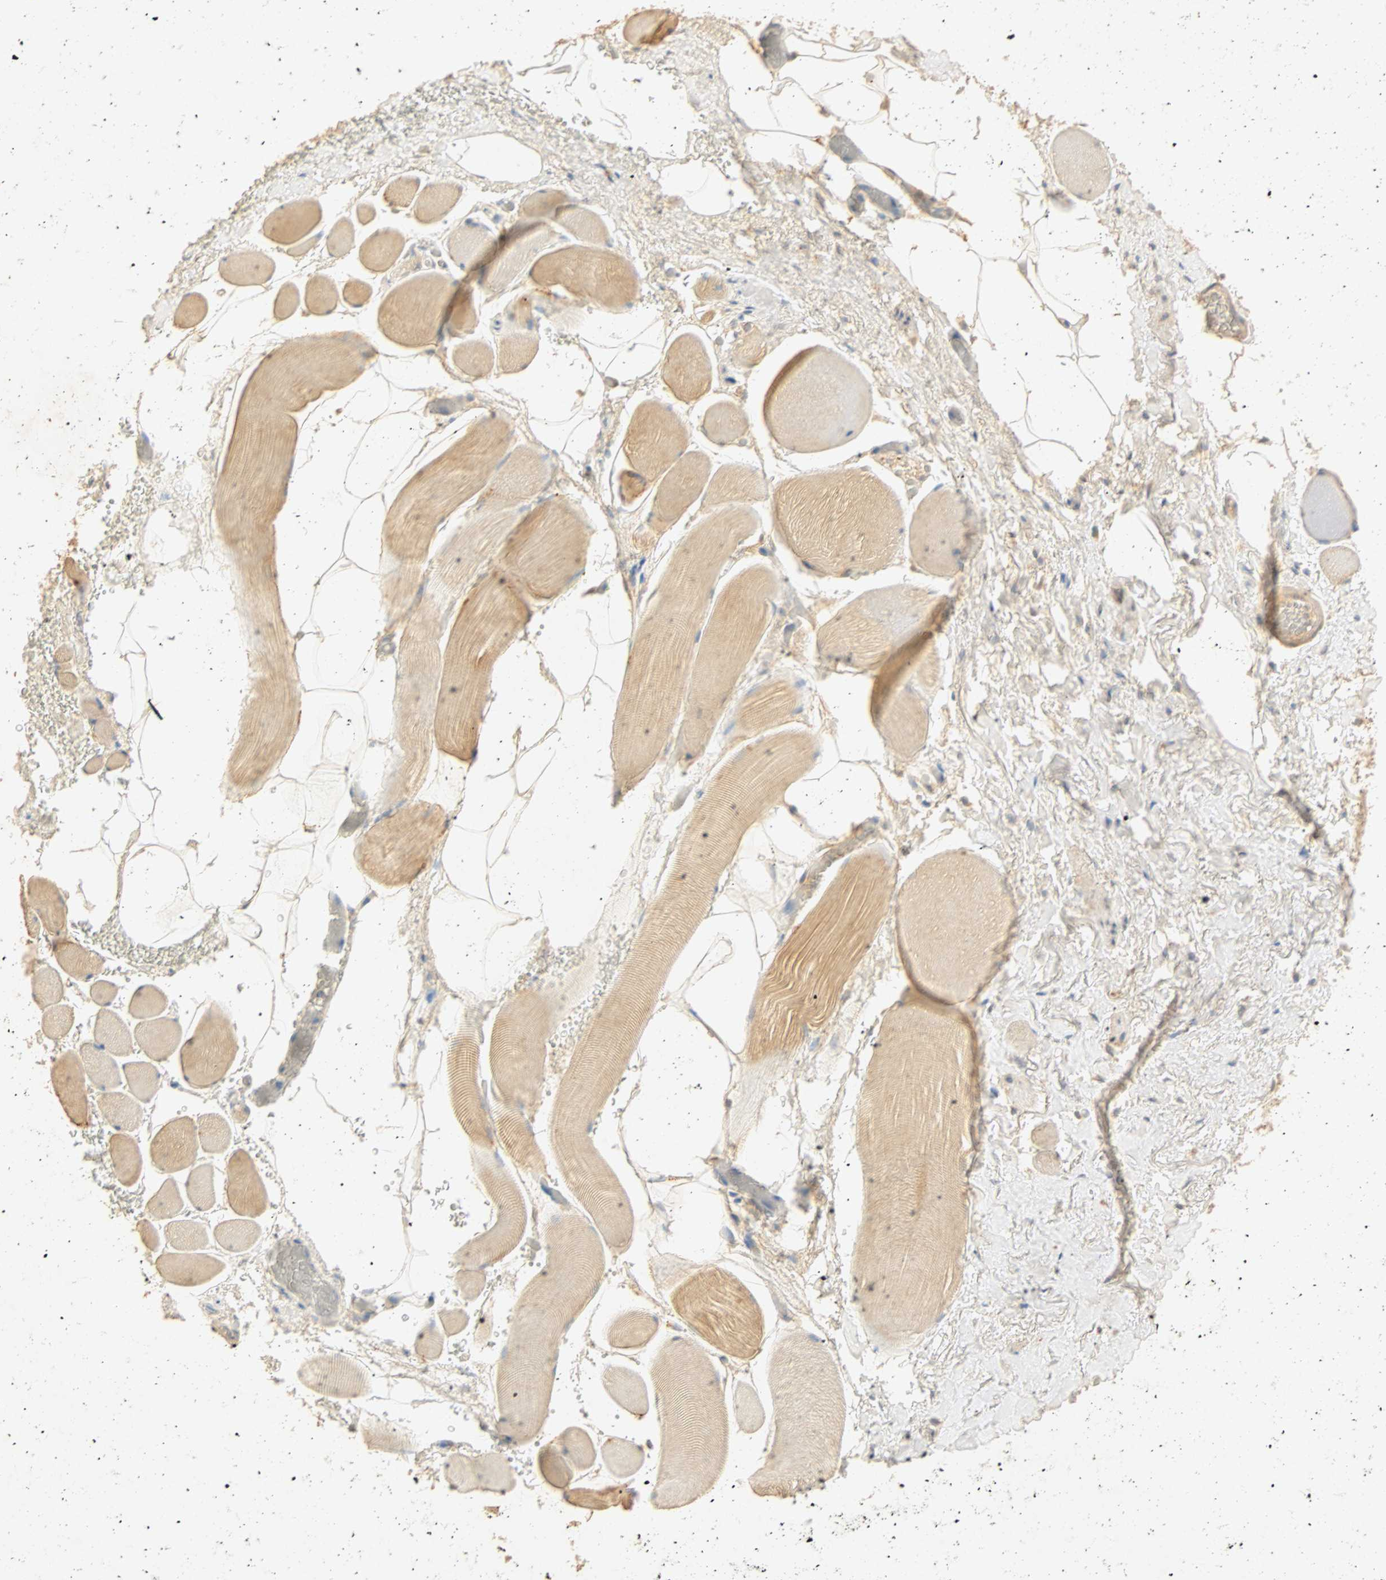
{"staining": {"intensity": "moderate", "quantity": ">75%", "location": "cytoplasmic/membranous"}, "tissue": "adipose tissue", "cell_type": "Adipocytes", "image_type": "normal", "snomed": [{"axis": "morphology", "description": "Normal tissue, NOS"}, {"axis": "topography", "description": "Soft tissue"}, {"axis": "topography", "description": "Peripheral nerve tissue"}], "caption": "Immunohistochemistry (DAB (3,3'-diaminobenzidine)) staining of normal human adipose tissue displays moderate cytoplasmic/membranous protein expression in about >75% of adipocytes. Immunohistochemistry stains the protein of interest in brown and the nuclei are stained blue.", "gene": "SELENBP1", "patient": {"sex": "female", "age": 71}}